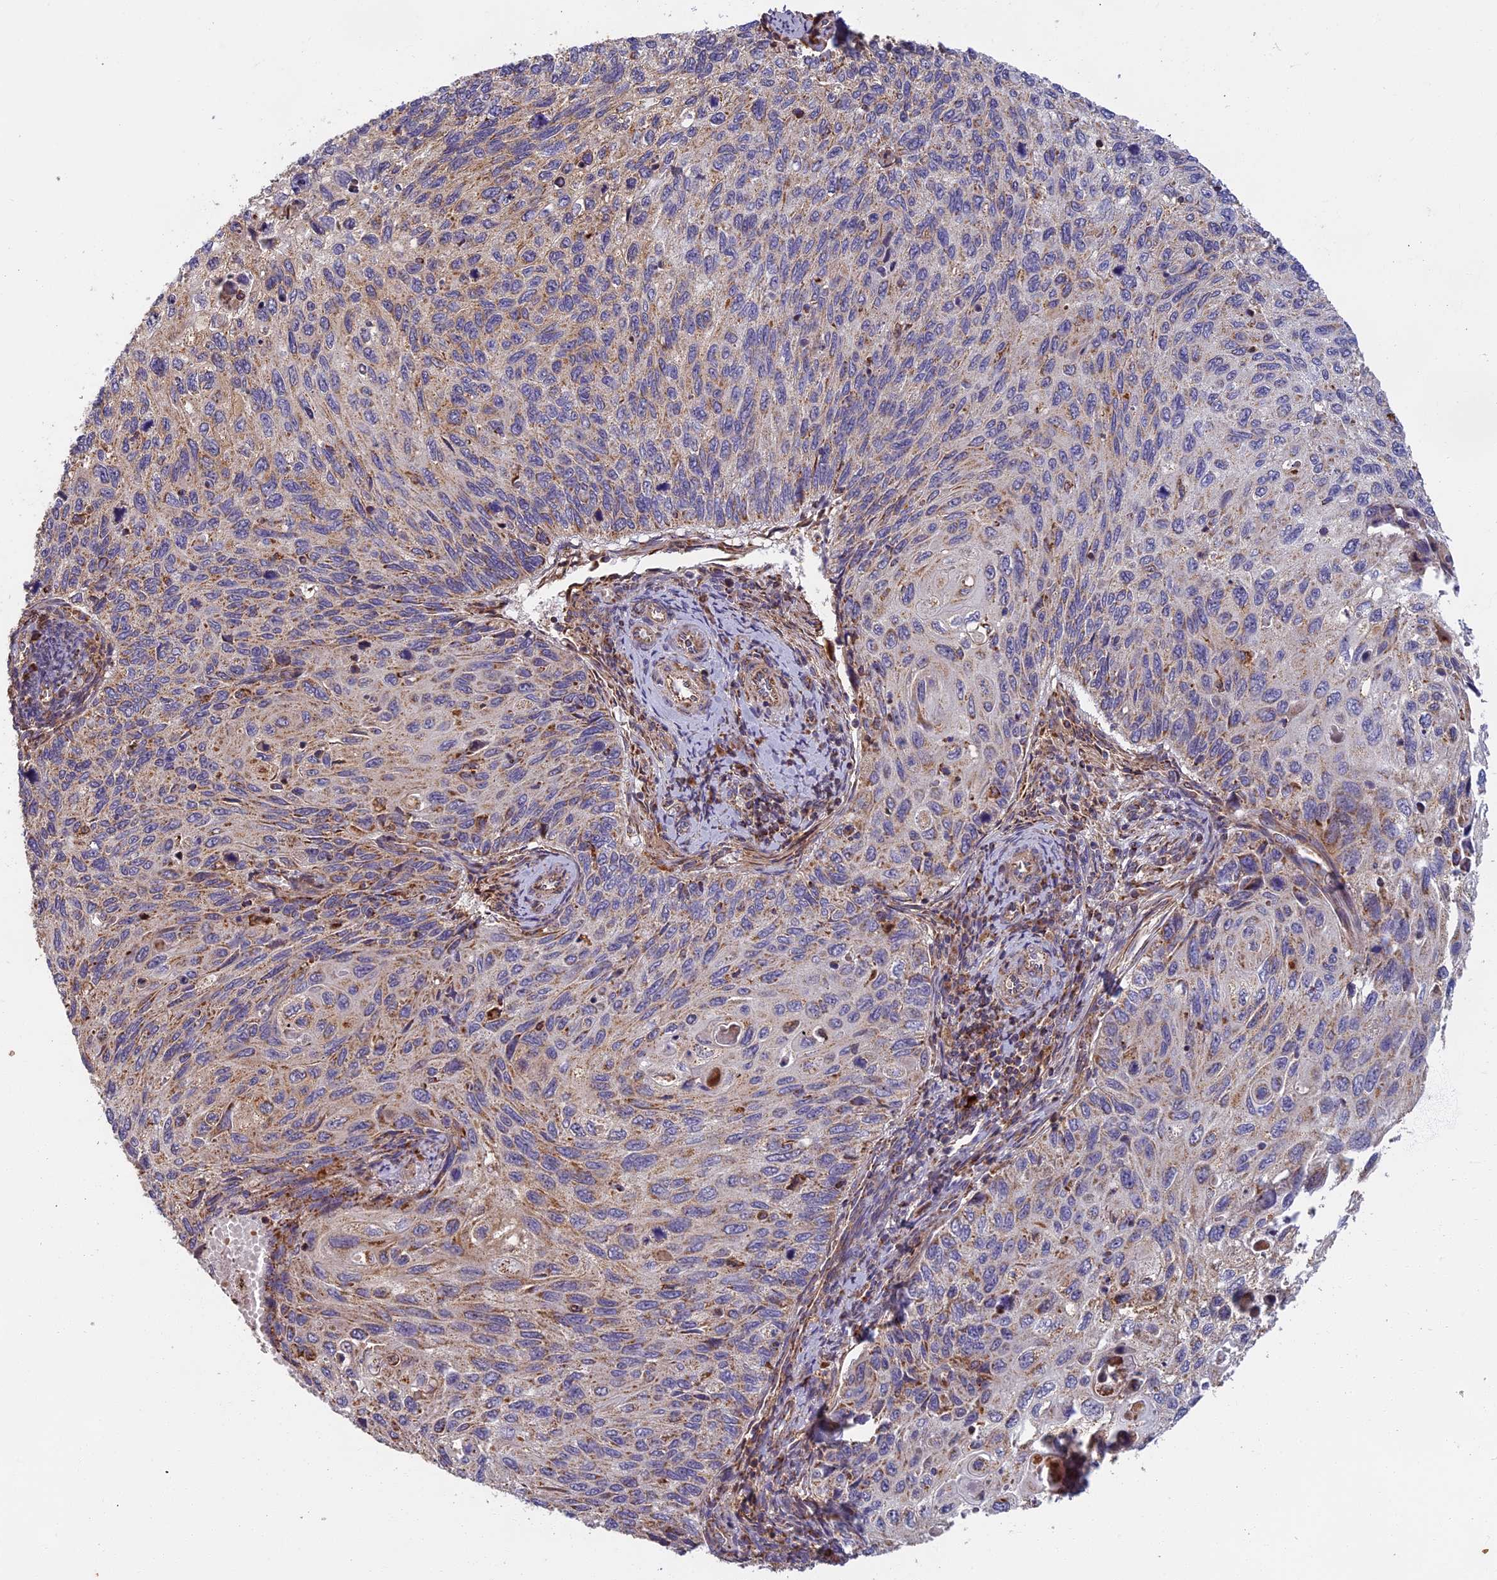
{"staining": {"intensity": "moderate", "quantity": "<25%", "location": "cytoplasmic/membranous"}, "tissue": "cervical cancer", "cell_type": "Tumor cells", "image_type": "cancer", "snomed": [{"axis": "morphology", "description": "Squamous cell carcinoma, NOS"}, {"axis": "topography", "description": "Cervix"}], "caption": "Brown immunohistochemical staining in human cervical cancer (squamous cell carcinoma) displays moderate cytoplasmic/membranous staining in about <25% of tumor cells.", "gene": "EDAR", "patient": {"sex": "female", "age": 70}}